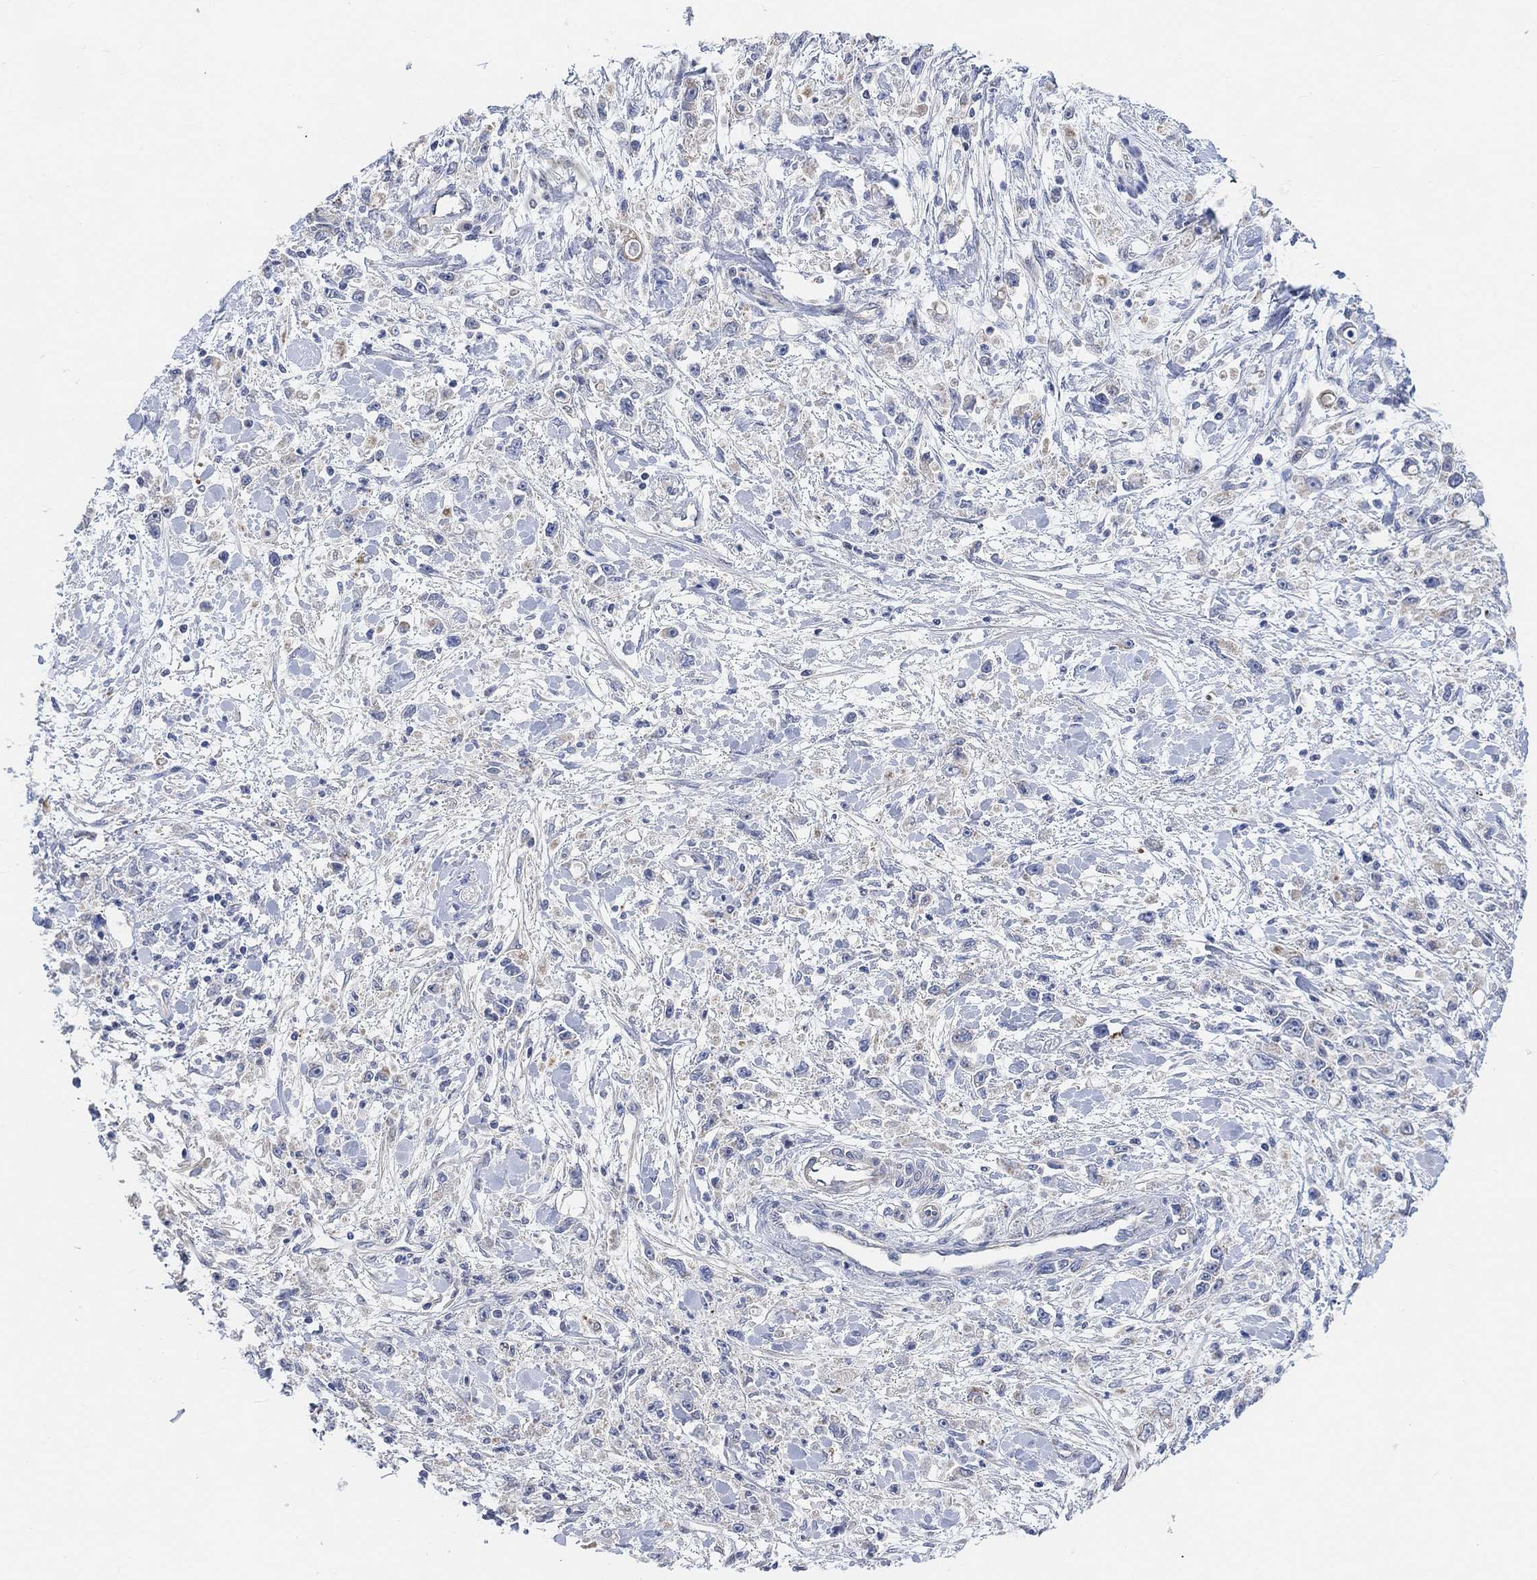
{"staining": {"intensity": "negative", "quantity": "none", "location": "none"}, "tissue": "stomach cancer", "cell_type": "Tumor cells", "image_type": "cancer", "snomed": [{"axis": "morphology", "description": "Adenocarcinoma, NOS"}, {"axis": "topography", "description": "Stomach"}], "caption": "DAB (3,3'-diaminobenzidine) immunohistochemical staining of human stomach cancer demonstrates no significant staining in tumor cells. (Brightfield microscopy of DAB (3,3'-diaminobenzidine) immunohistochemistry at high magnification).", "gene": "HCRTR1", "patient": {"sex": "female", "age": 59}}